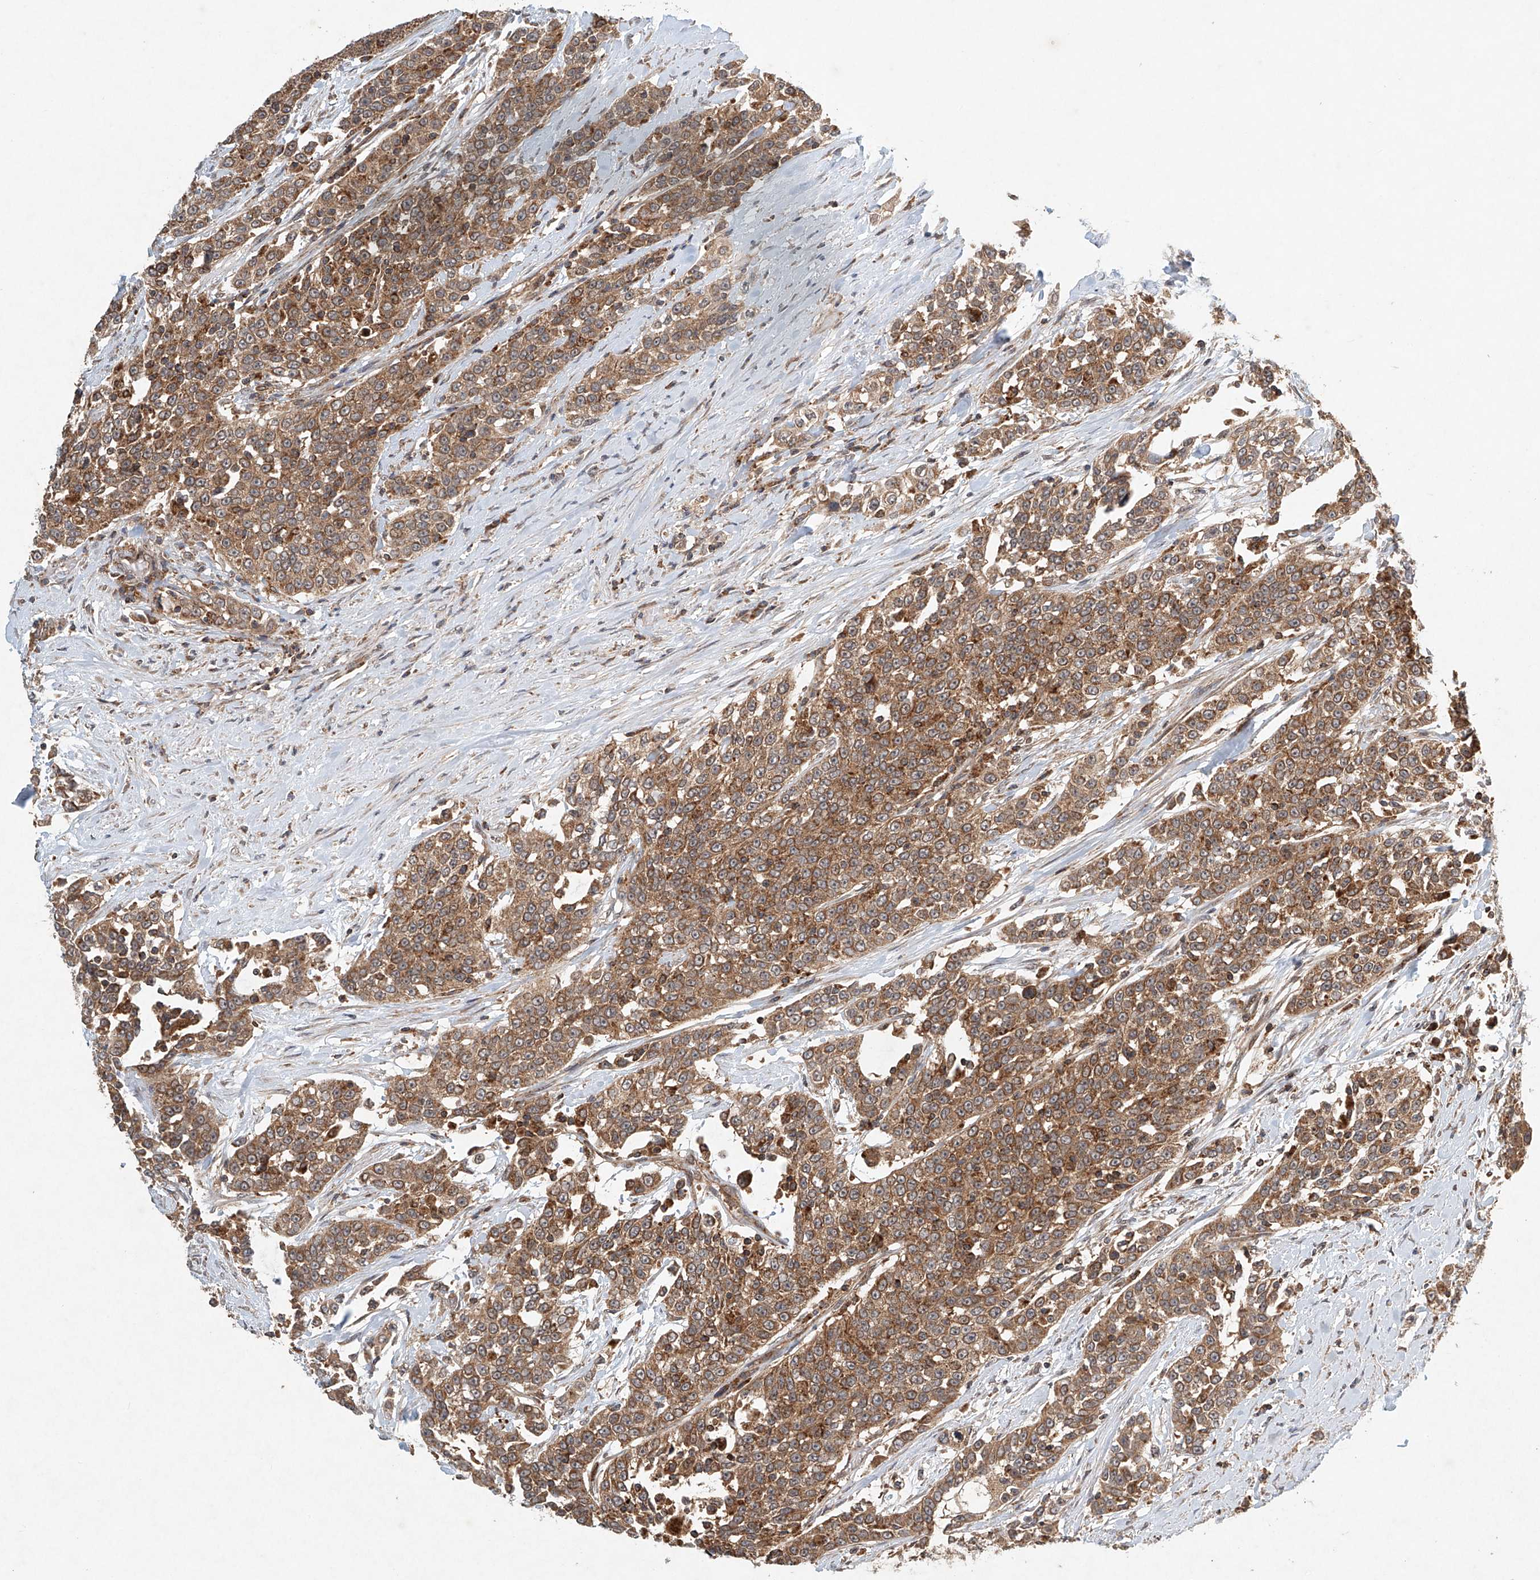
{"staining": {"intensity": "moderate", "quantity": ">75%", "location": "cytoplasmic/membranous"}, "tissue": "urothelial cancer", "cell_type": "Tumor cells", "image_type": "cancer", "snomed": [{"axis": "morphology", "description": "Urothelial carcinoma, High grade"}, {"axis": "topography", "description": "Urinary bladder"}], "caption": "A micrograph of urothelial carcinoma (high-grade) stained for a protein reveals moderate cytoplasmic/membranous brown staining in tumor cells. (brown staining indicates protein expression, while blue staining denotes nuclei).", "gene": "DCAF11", "patient": {"sex": "female", "age": 80}}